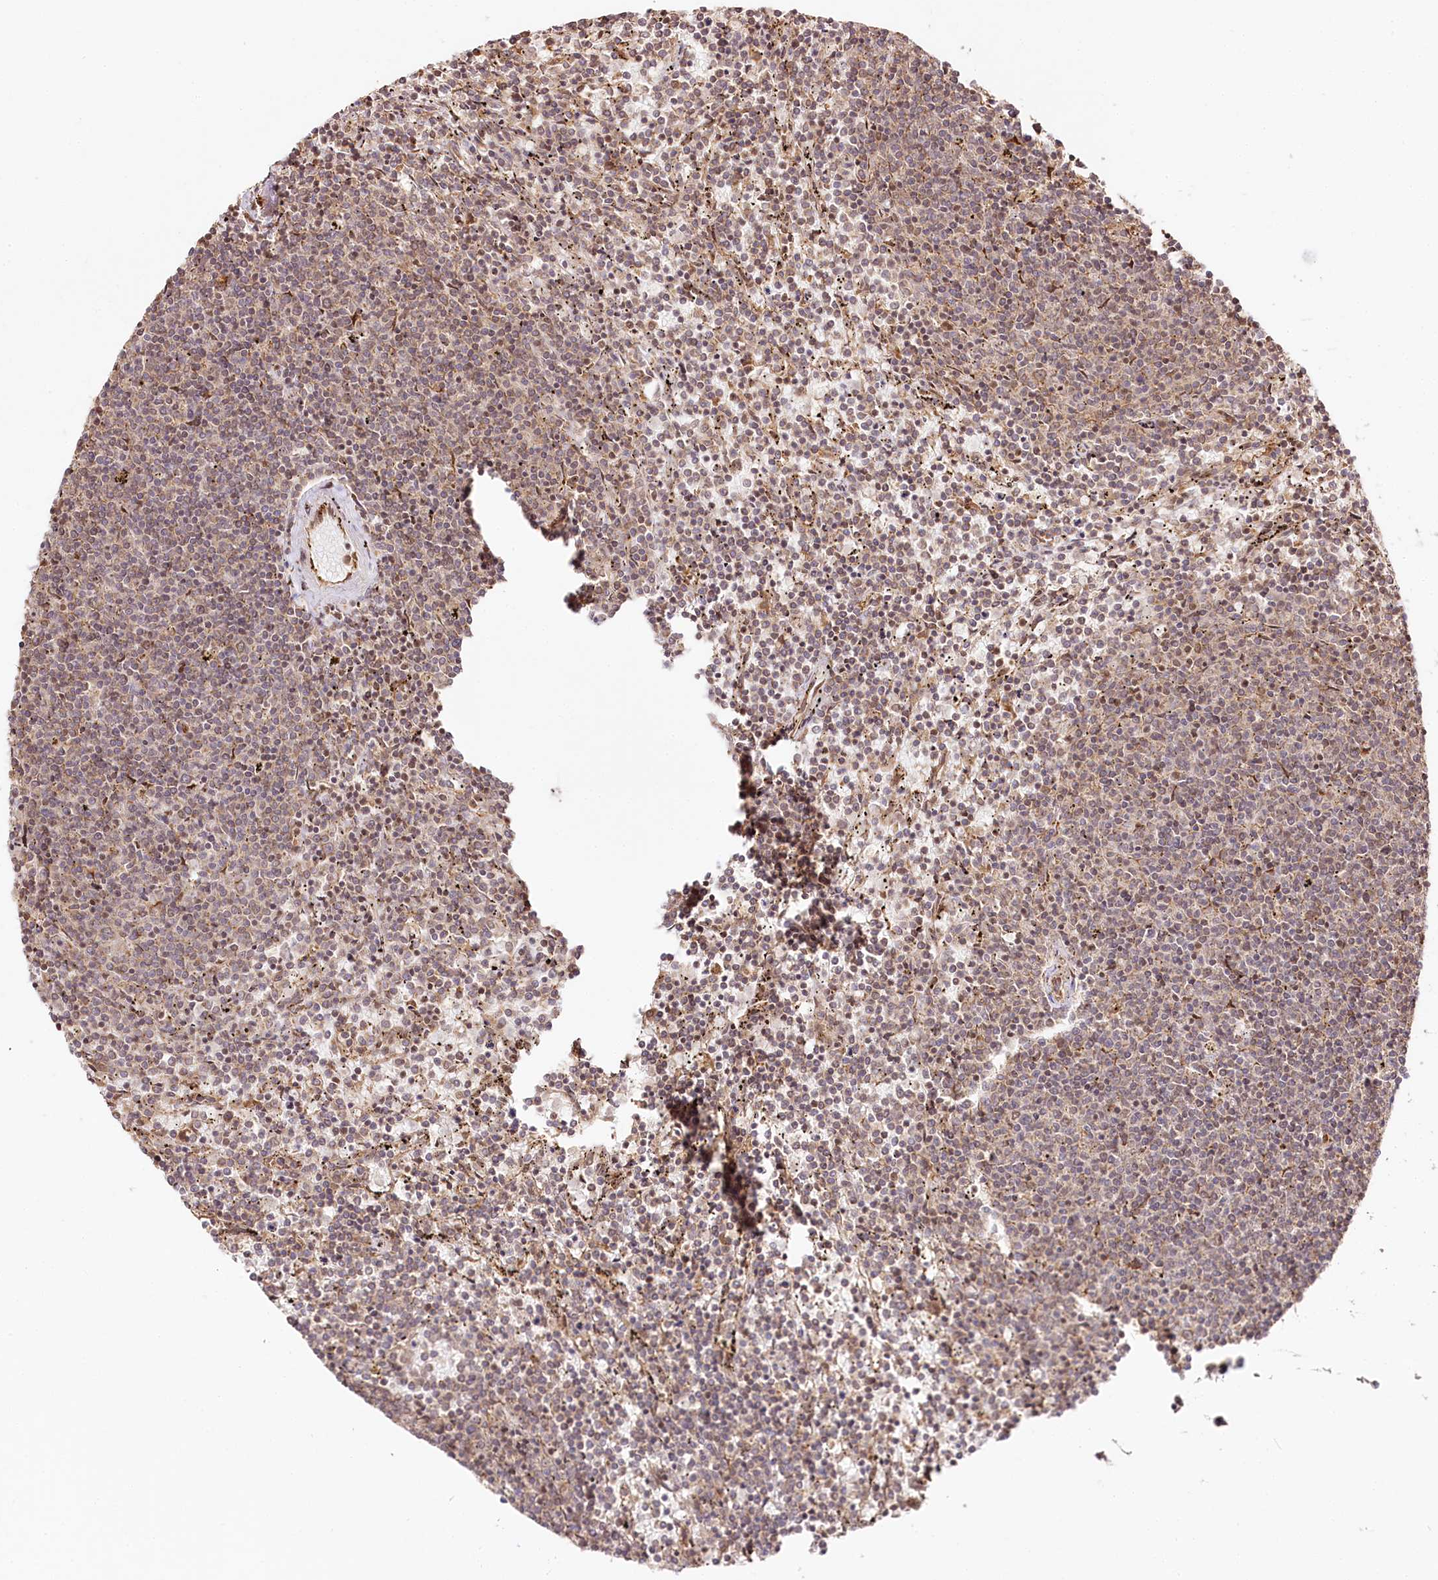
{"staining": {"intensity": "weak", "quantity": "25%-75%", "location": "cytoplasmic/membranous"}, "tissue": "lymphoma", "cell_type": "Tumor cells", "image_type": "cancer", "snomed": [{"axis": "morphology", "description": "Malignant lymphoma, non-Hodgkin's type, Low grade"}, {"axis": "topography", "description": "Spleen"}], "caption": "High-power microscopy captured an immunohistochemistry histopathology image of malignant lymphoma, non-Hodgkin's type (low-grade), revealing weak cytoplasmic/membranous staining in approximately 25%-75% of tumor cells. Nuclei are stained in blue.", "gene": "ENSG00000144785", "patient": {"sex": "female", "age": 50}}